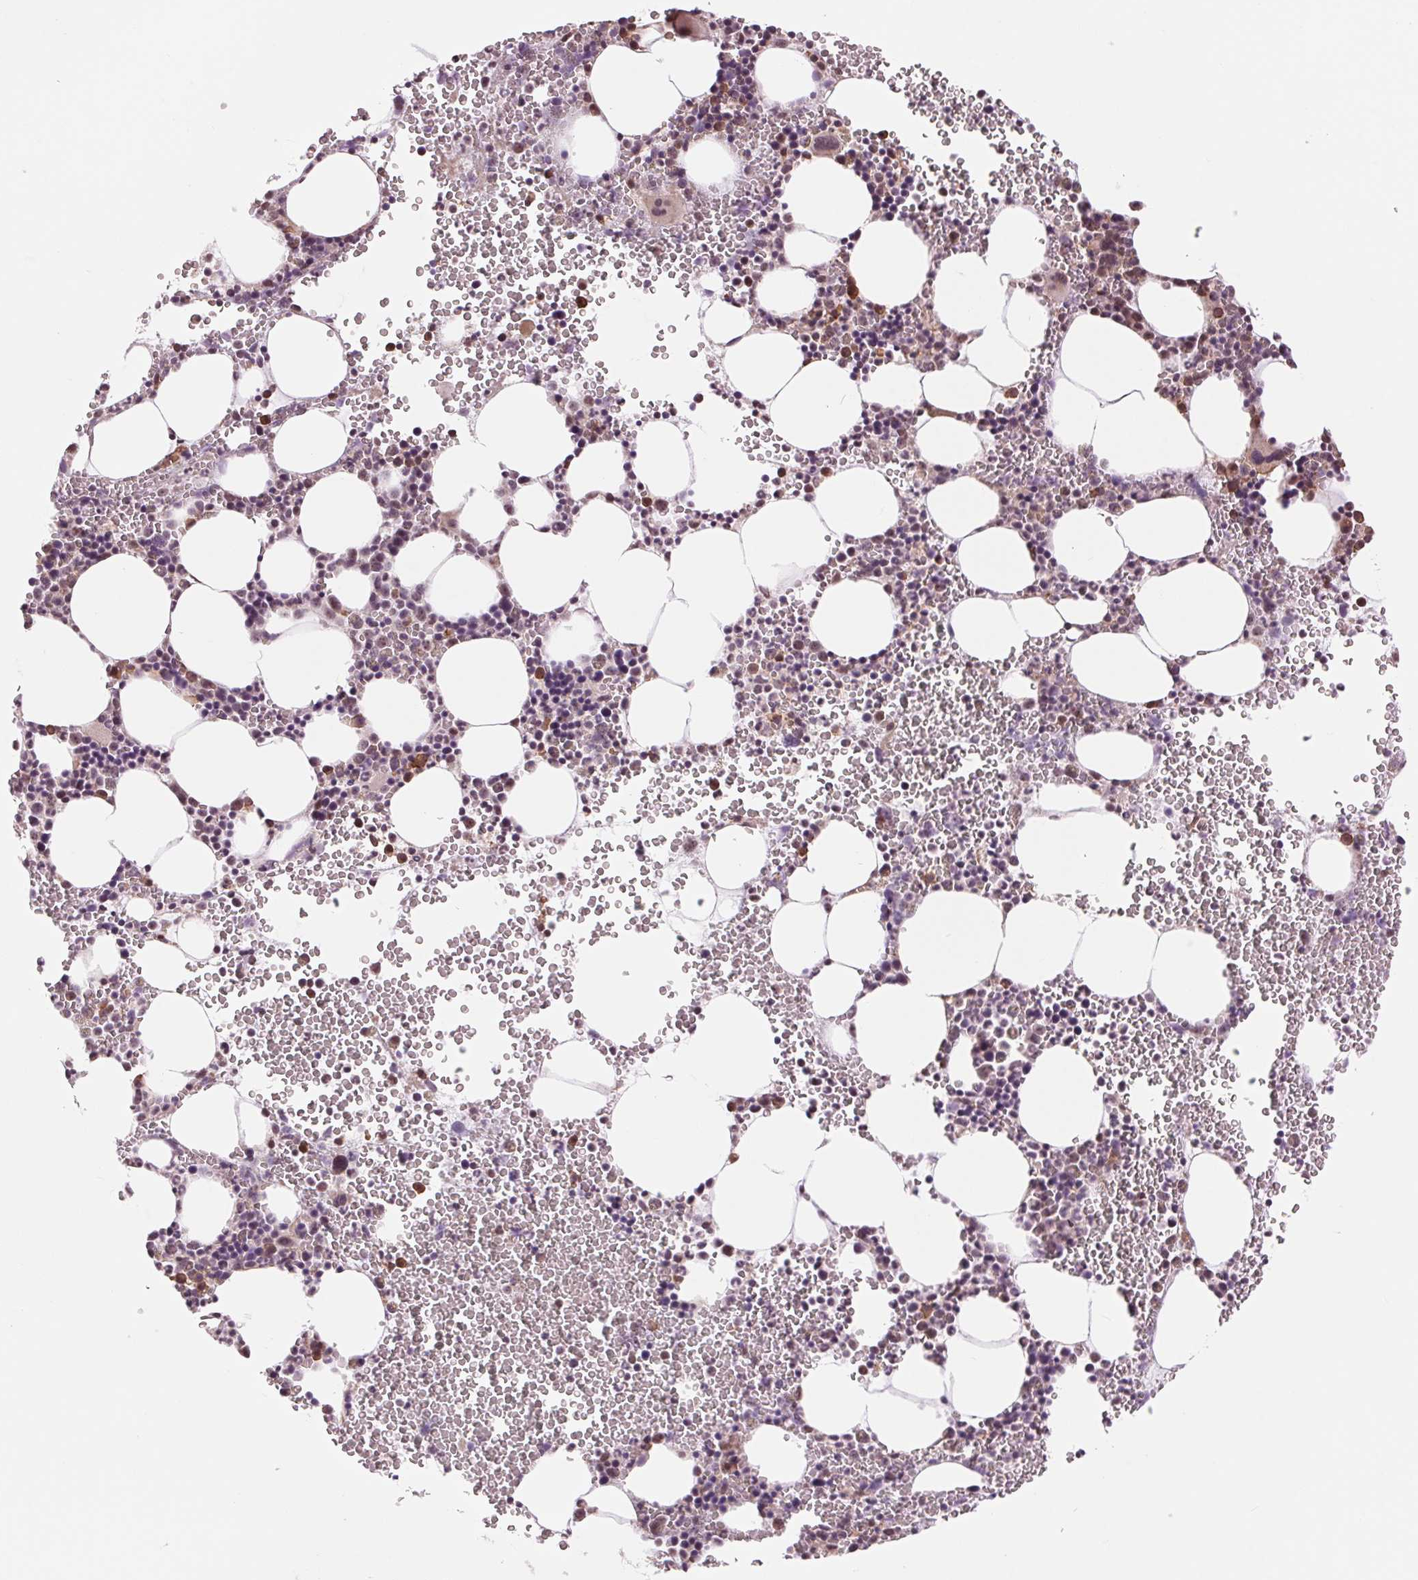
{"staining": {"intensity": "moderate", "quantity": "<25%", "location": "cytoplasmic/membranous"}, "tissue": "bone marrow", "cell_type": "Hematopoietic cells", "image_type": "normal", "snomed": [{"axis": "morphology", "description": "Normal tissue, NOS"}, {"axis": "topography", "description": "Bone marrow"}], "caption": "Bone marrow stained with immunohistochemistry (IHC) demonstrates moderate cytoplasmic/membranous staining in about <25% of hematopoietic cells.", "gene": "CHMP4B", "patient": {"sex": "male", "age": 82}}